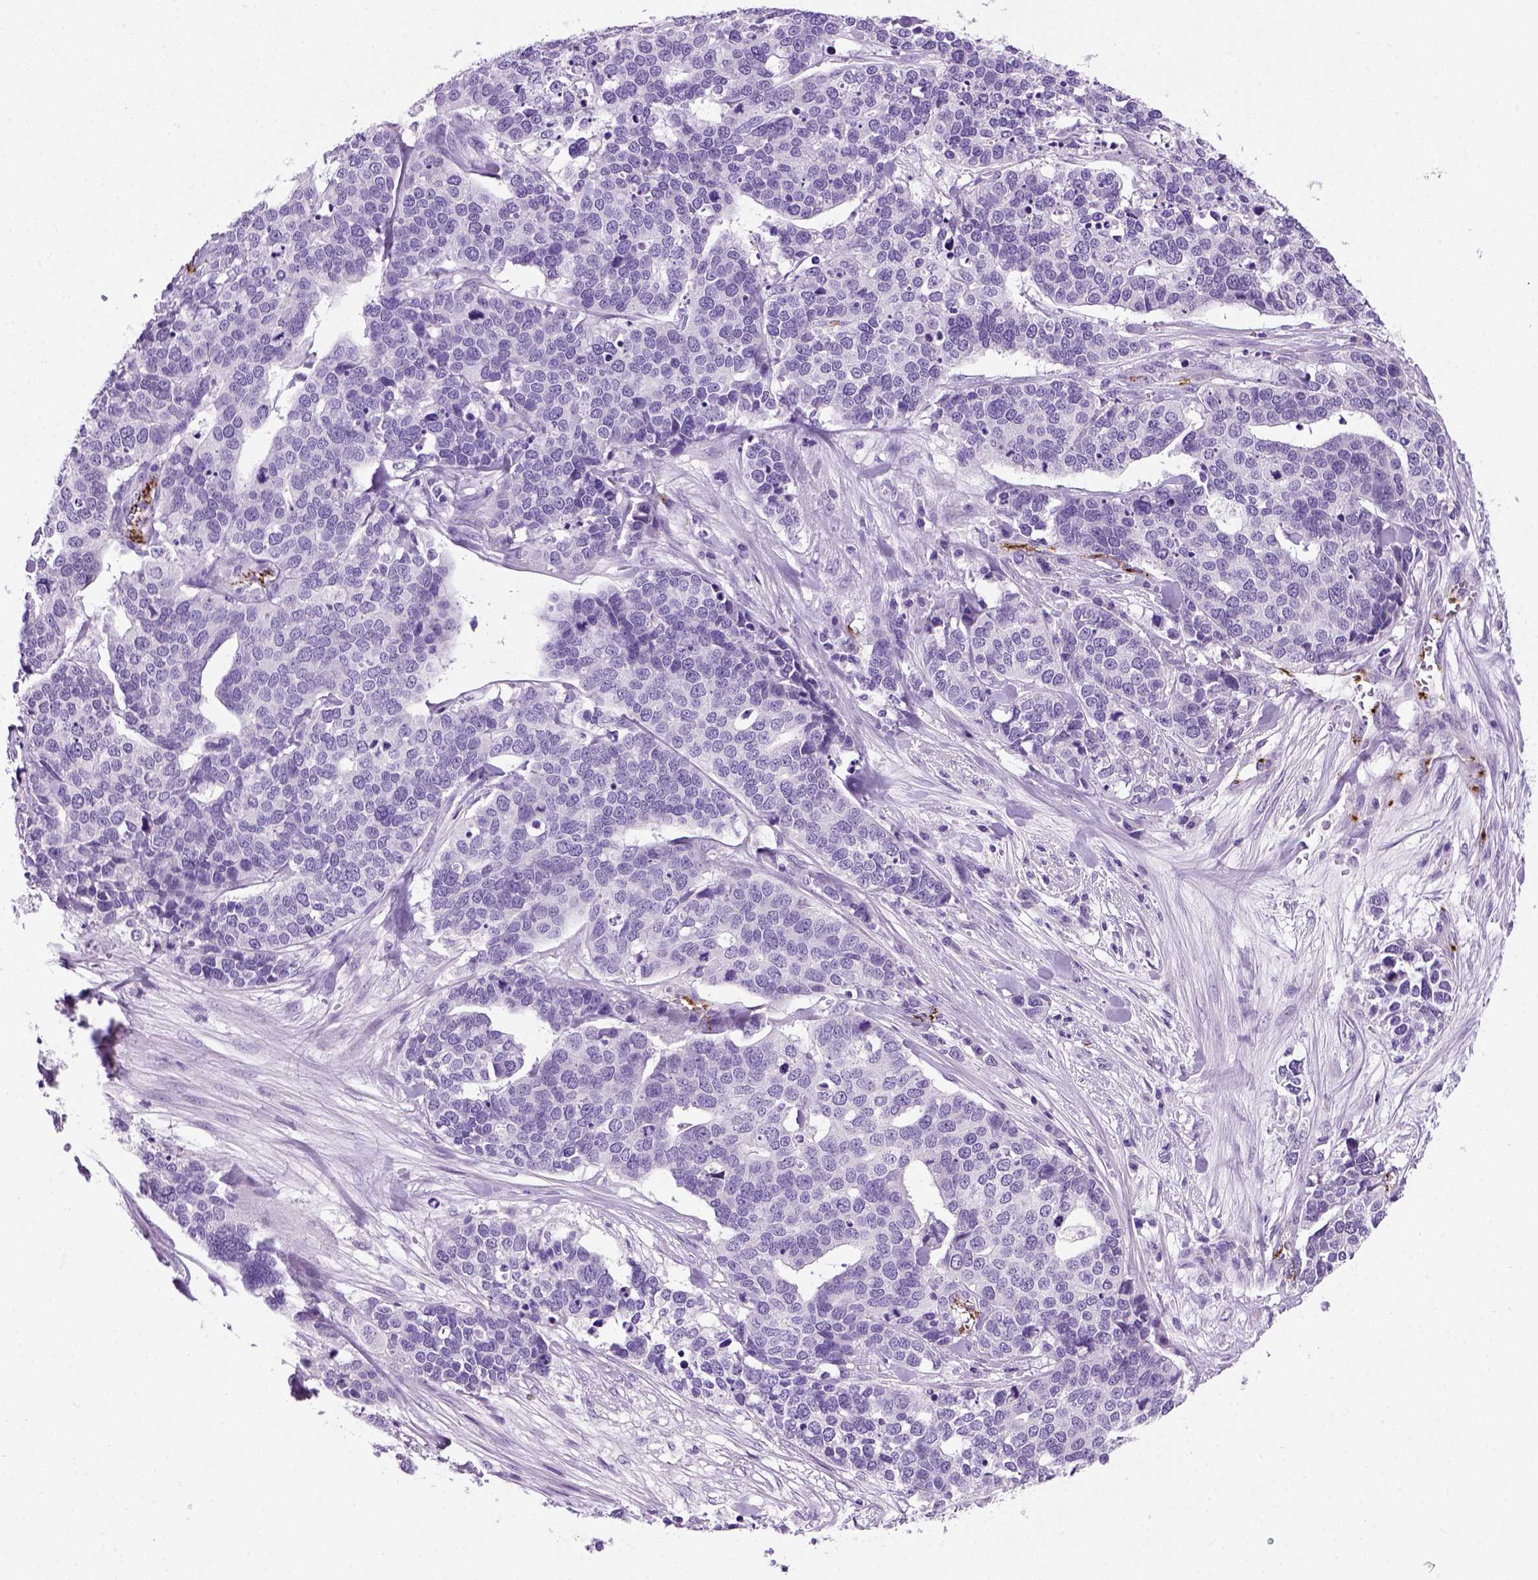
{"staining": {"intensity": "negative", "quantity": "none", "location": "none"}, "tissue": "ovarian cancer", "cell_type": "Tumor cells", "image_type": "cancer", "snomed": [{"axis": "morphology", "description": "Carcinoma, endometroid"}, {"axis": "topography", "description": "Ovary"}], "caption": "Immunohistochemistry (IHC) histopathology image of human ovarian endometroid carcinoma stained for a protein (brown), which displays no staining in tumor cells.", "gene": "VWF", "patient": {"sex": "female", "age": 65}}